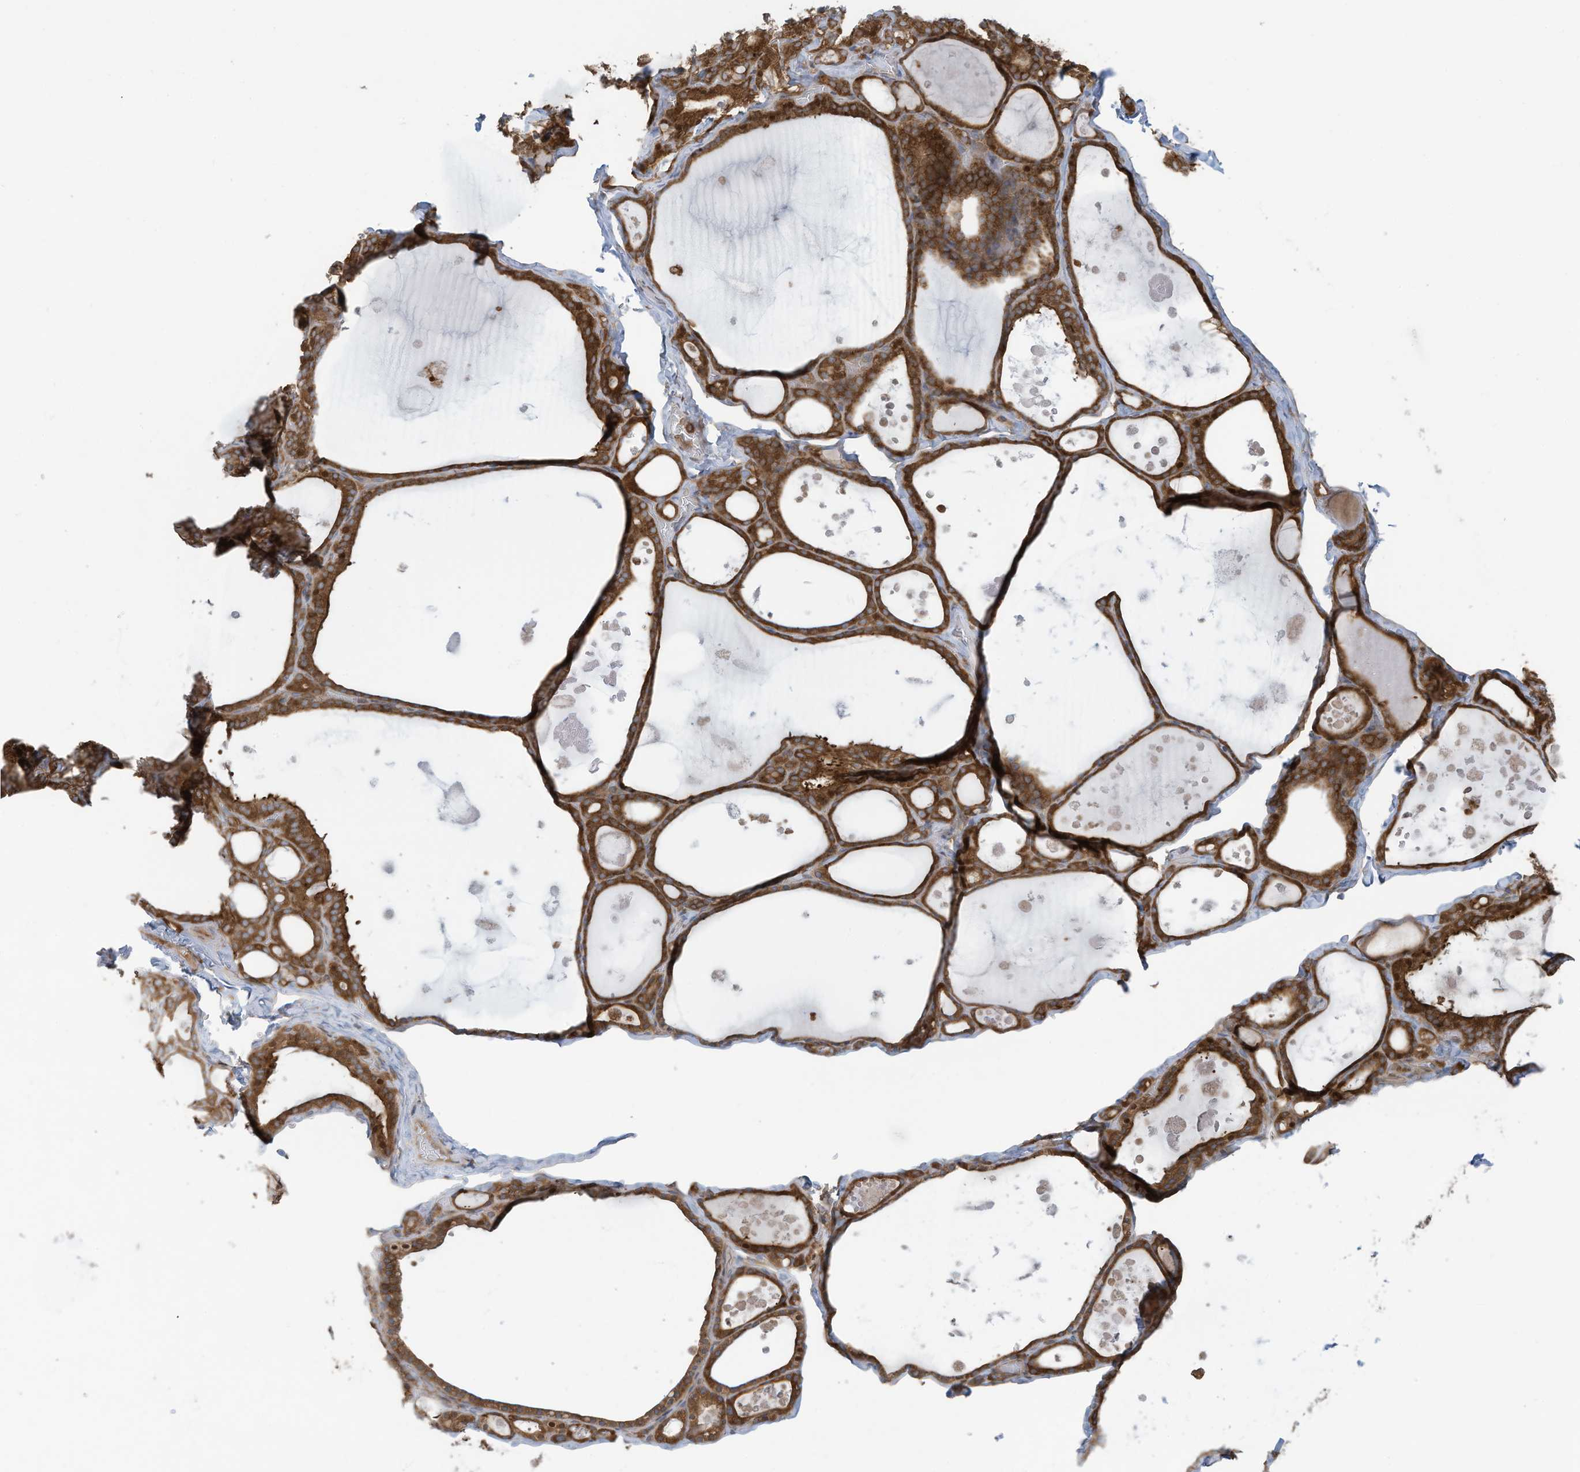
{"staining": {"intensity": "moderate", "quantity": ">75%", "location": "cytoplasmic/membranous"}, "tissue": "thyroid gland", "cell_type": "Glandular cells", "image_type": "normal", "snomed": [{"axis": "morphology", "description": "Normal tissue, NOS"}, {"axis": "topography", "description": "Thyroid gland"}], "caption": "A photomicrograph showing moderate cytoplasmic/membranous staining in approximately >75% of glandular cells in benign thyroid gland, as visualized by brown immunohistochemical staining.", "gene": "OLA1", "patient": {"sex": "male", "age": 56}}